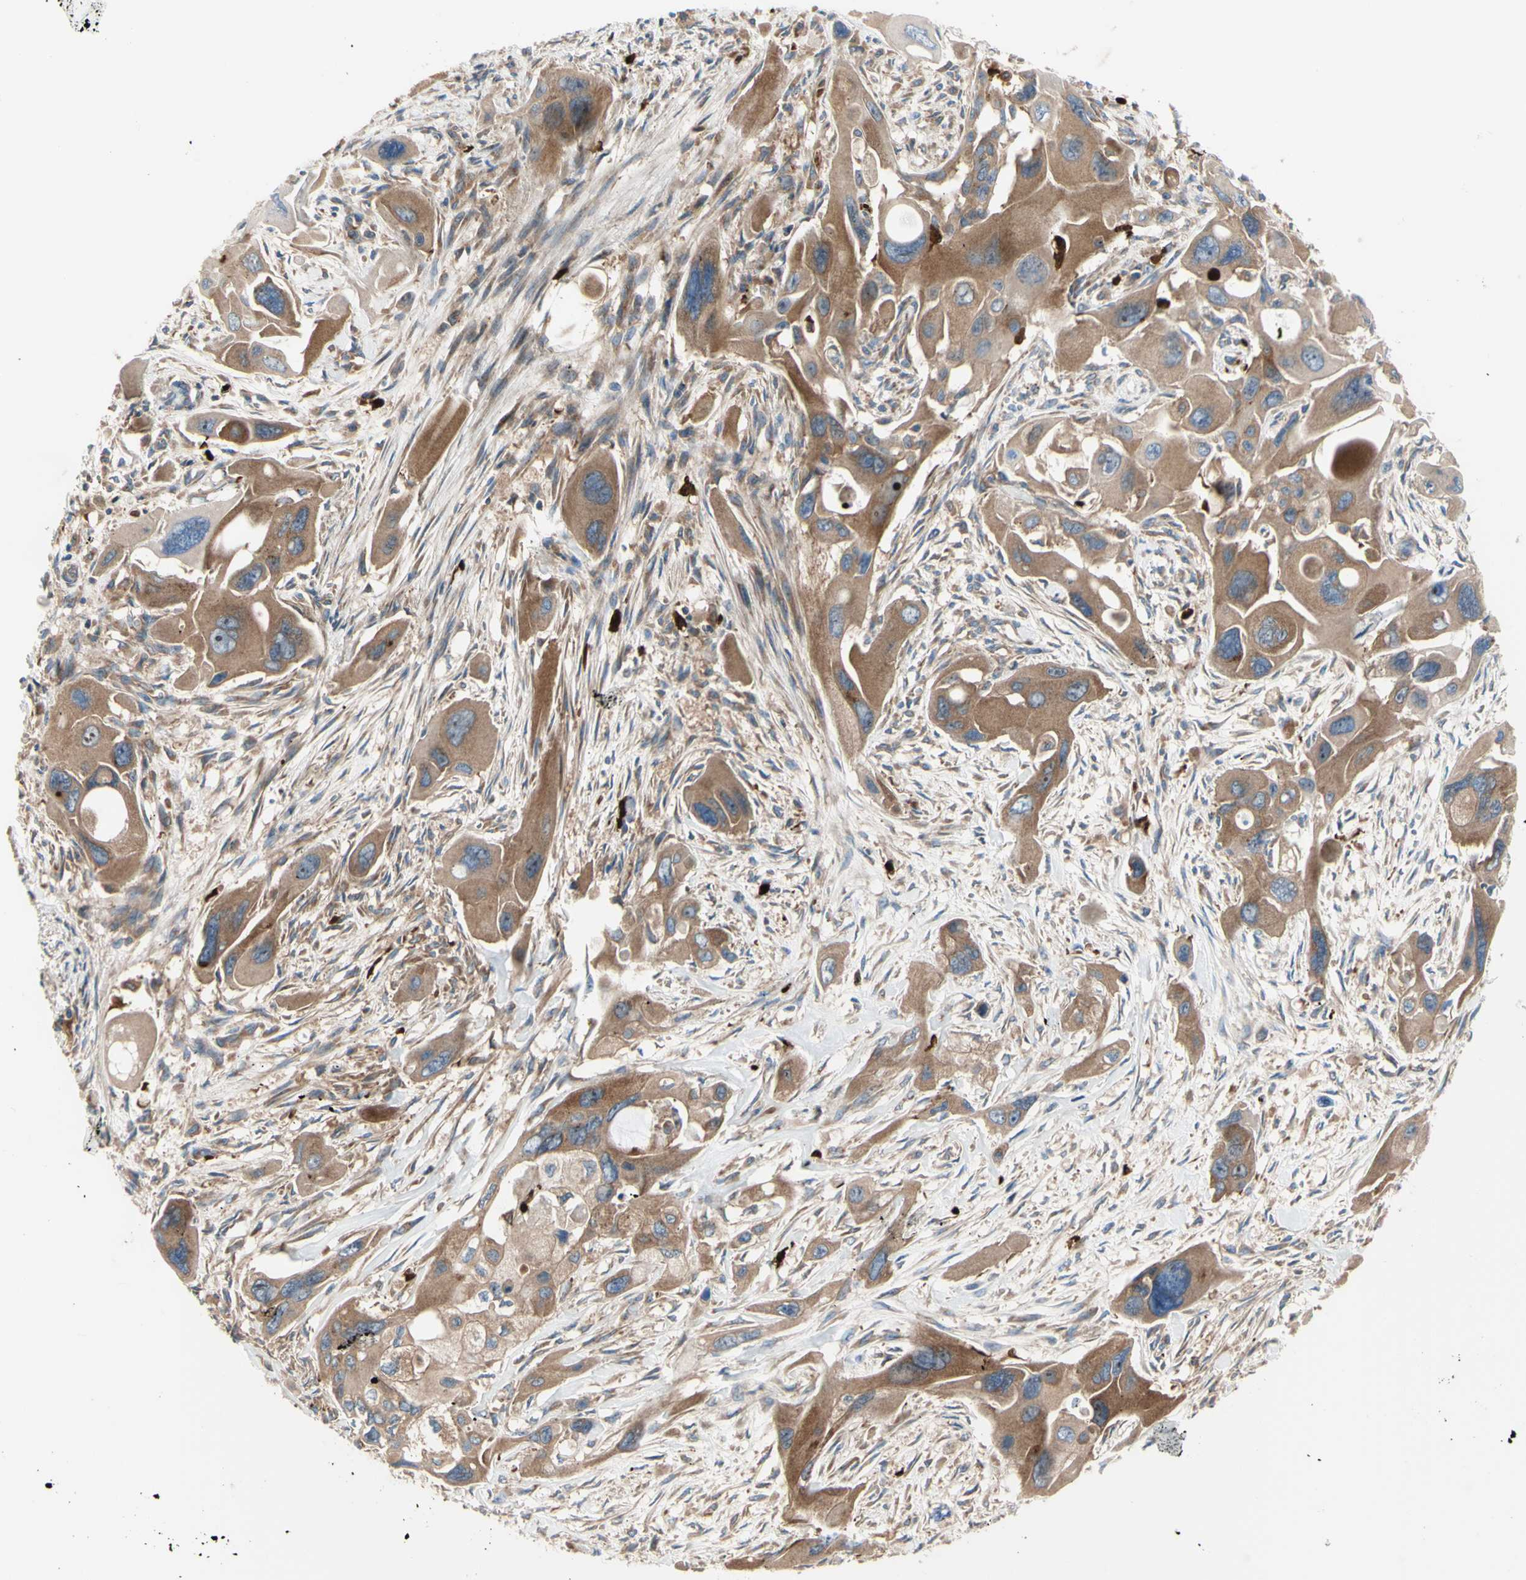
{"staining": {"intensity": "moderate", "quantity": ">75%", "location": "cytoplasmic/membranous"}, "tissue": "pancreatic cancer", "cell_type": "Tumor cells", "image_type": "cancer", "snomed": [{"axis": "morphology", "description": "Adenocarcinoma, NOS"}, {"axis": "topography", "description": "Pancreas"}], "caption": "Moderate cytoplasmic/membranous protein staining is appreciated in approximately >75% of tumor cells in pancreatic cancer. (Stains: DAB (3,3'-diaminobenzidine) in brown, nuclei in blue, Microscopy: brightfield microscopy at high magnification).", "gene": "USP9X", "patient": {"sex": "male", "age": 73}}